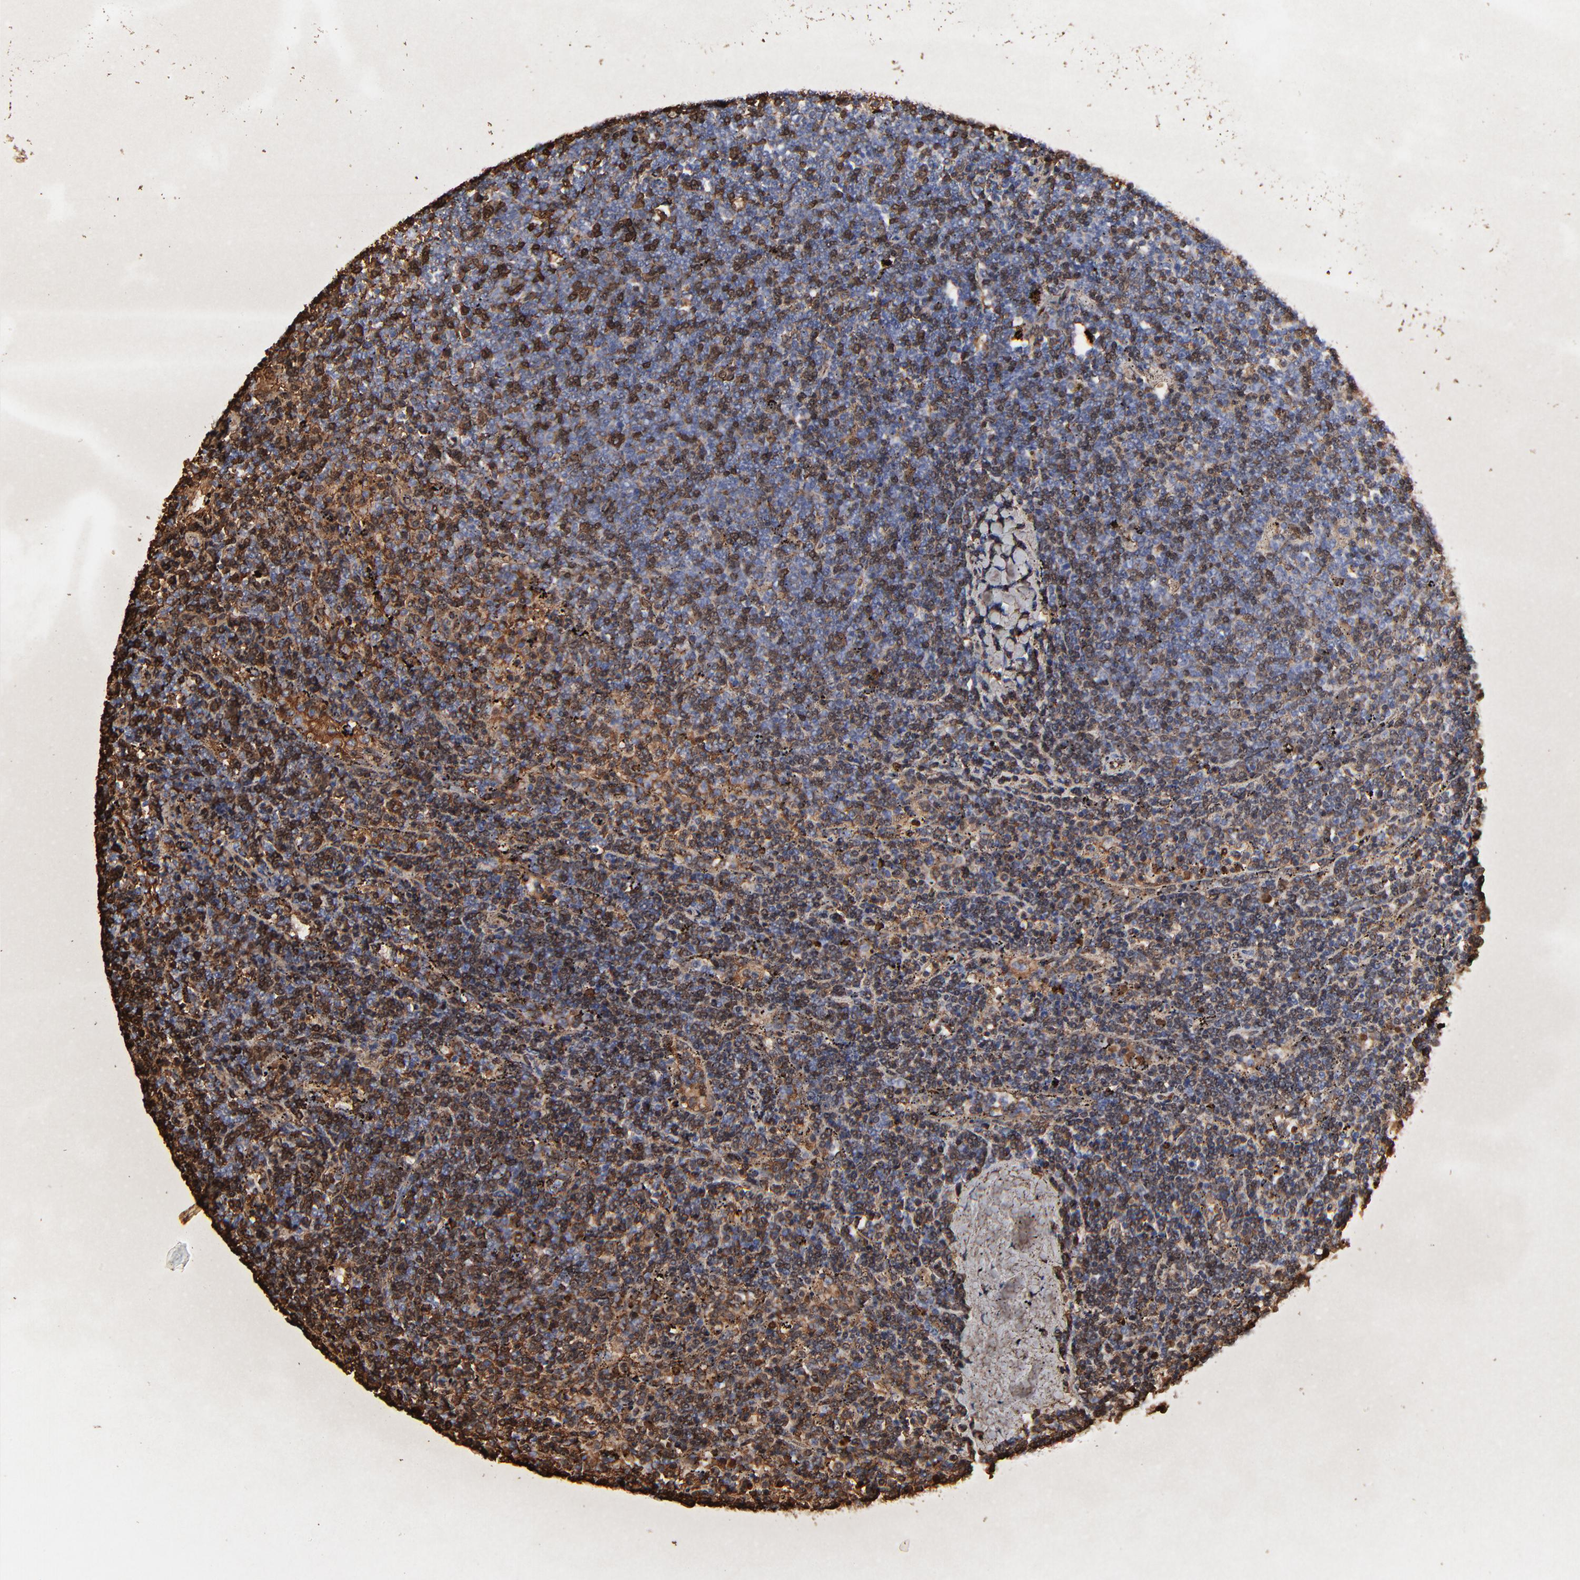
{"staining": {"intensity": "strong", "quantity": "25%-75%", "location": "cytoplasmic/membranous"}, "tissue": "lymphoma", "cell_type": "Tumor cells", "image_type": "cancer", "snomed": [{"axis": "morphology", "description": "Malignant lymphoma, non-Hodgkin's type, Low grade"}, {"axis": "topography", "description": "Spleen"}], "caption": "This photomicrograph exhibits immunohistochemistry (IHC) staining of human lymphoma, with high strong cytoplasmic/membranous positivity in approximately 25%-75% of tumor cells.", "gene": "PAG1", "patient": {"sex": "female", "age": 50}}